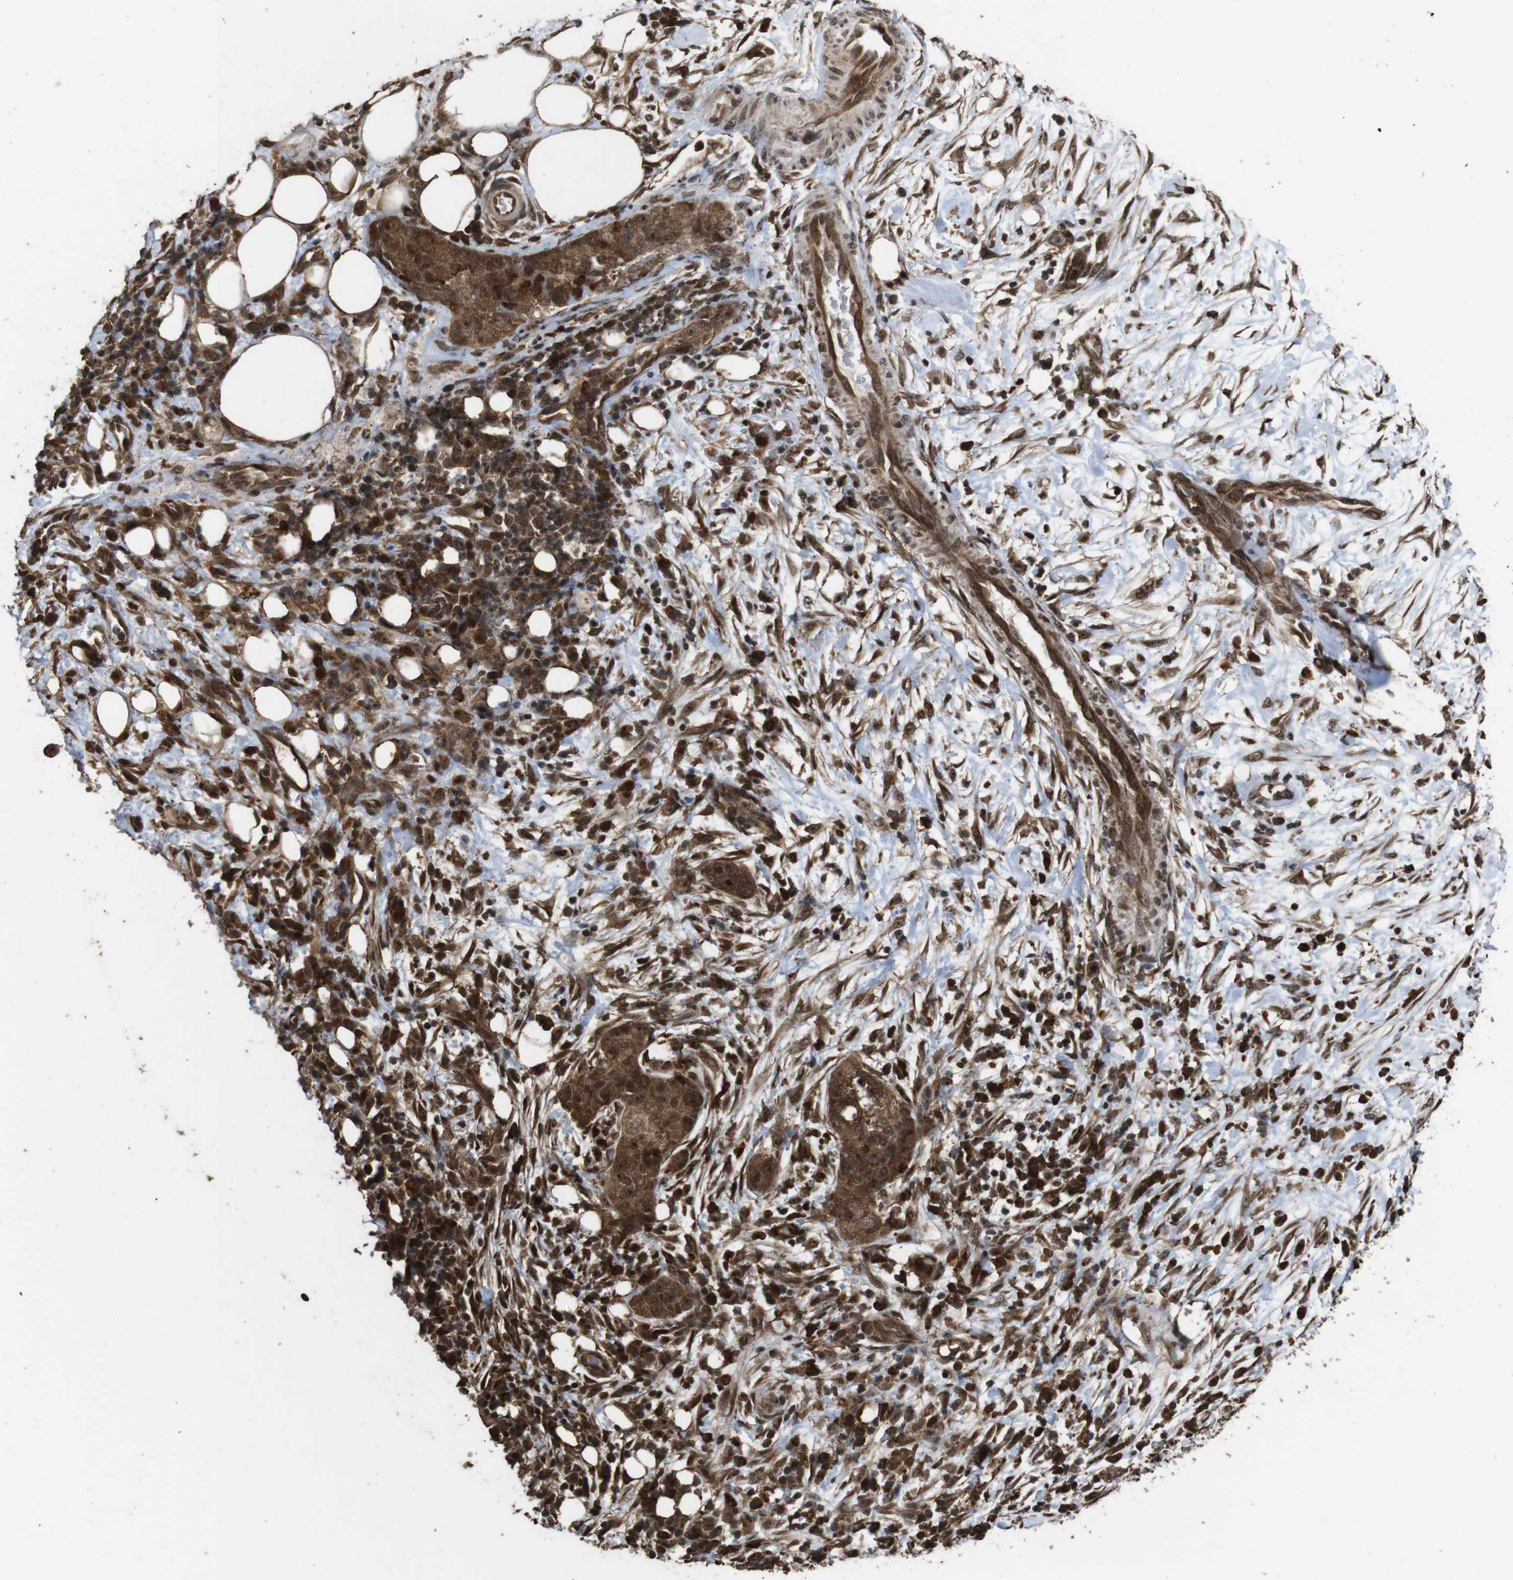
{"staining": {"intensity": "strong", "quantity": ">75%", "location": "cytoplasmic/membranous,nuclear"}, "tissue": "pancreatic cancer", "cell_type": "Tumor cells", "image_type": "cancer", "snomed": [{"axis": "morphology", "description": "Adenocarcinoma, NOS"}, {"axis": "topography", "description": "Pancreas"}], "caption": "Protein staining of pancreatic cancer (adenocarcinoma) tissue shows strong cytoplasmic/membranous and nuclear staining in approximately >75% of tumor cells. (DAB (3,3'-diaminobenzidine) = brown stain, brightfield microscopy at high magnification).", "gene": "RRAS2", "patient": {"sex": "female", "age": 78}}